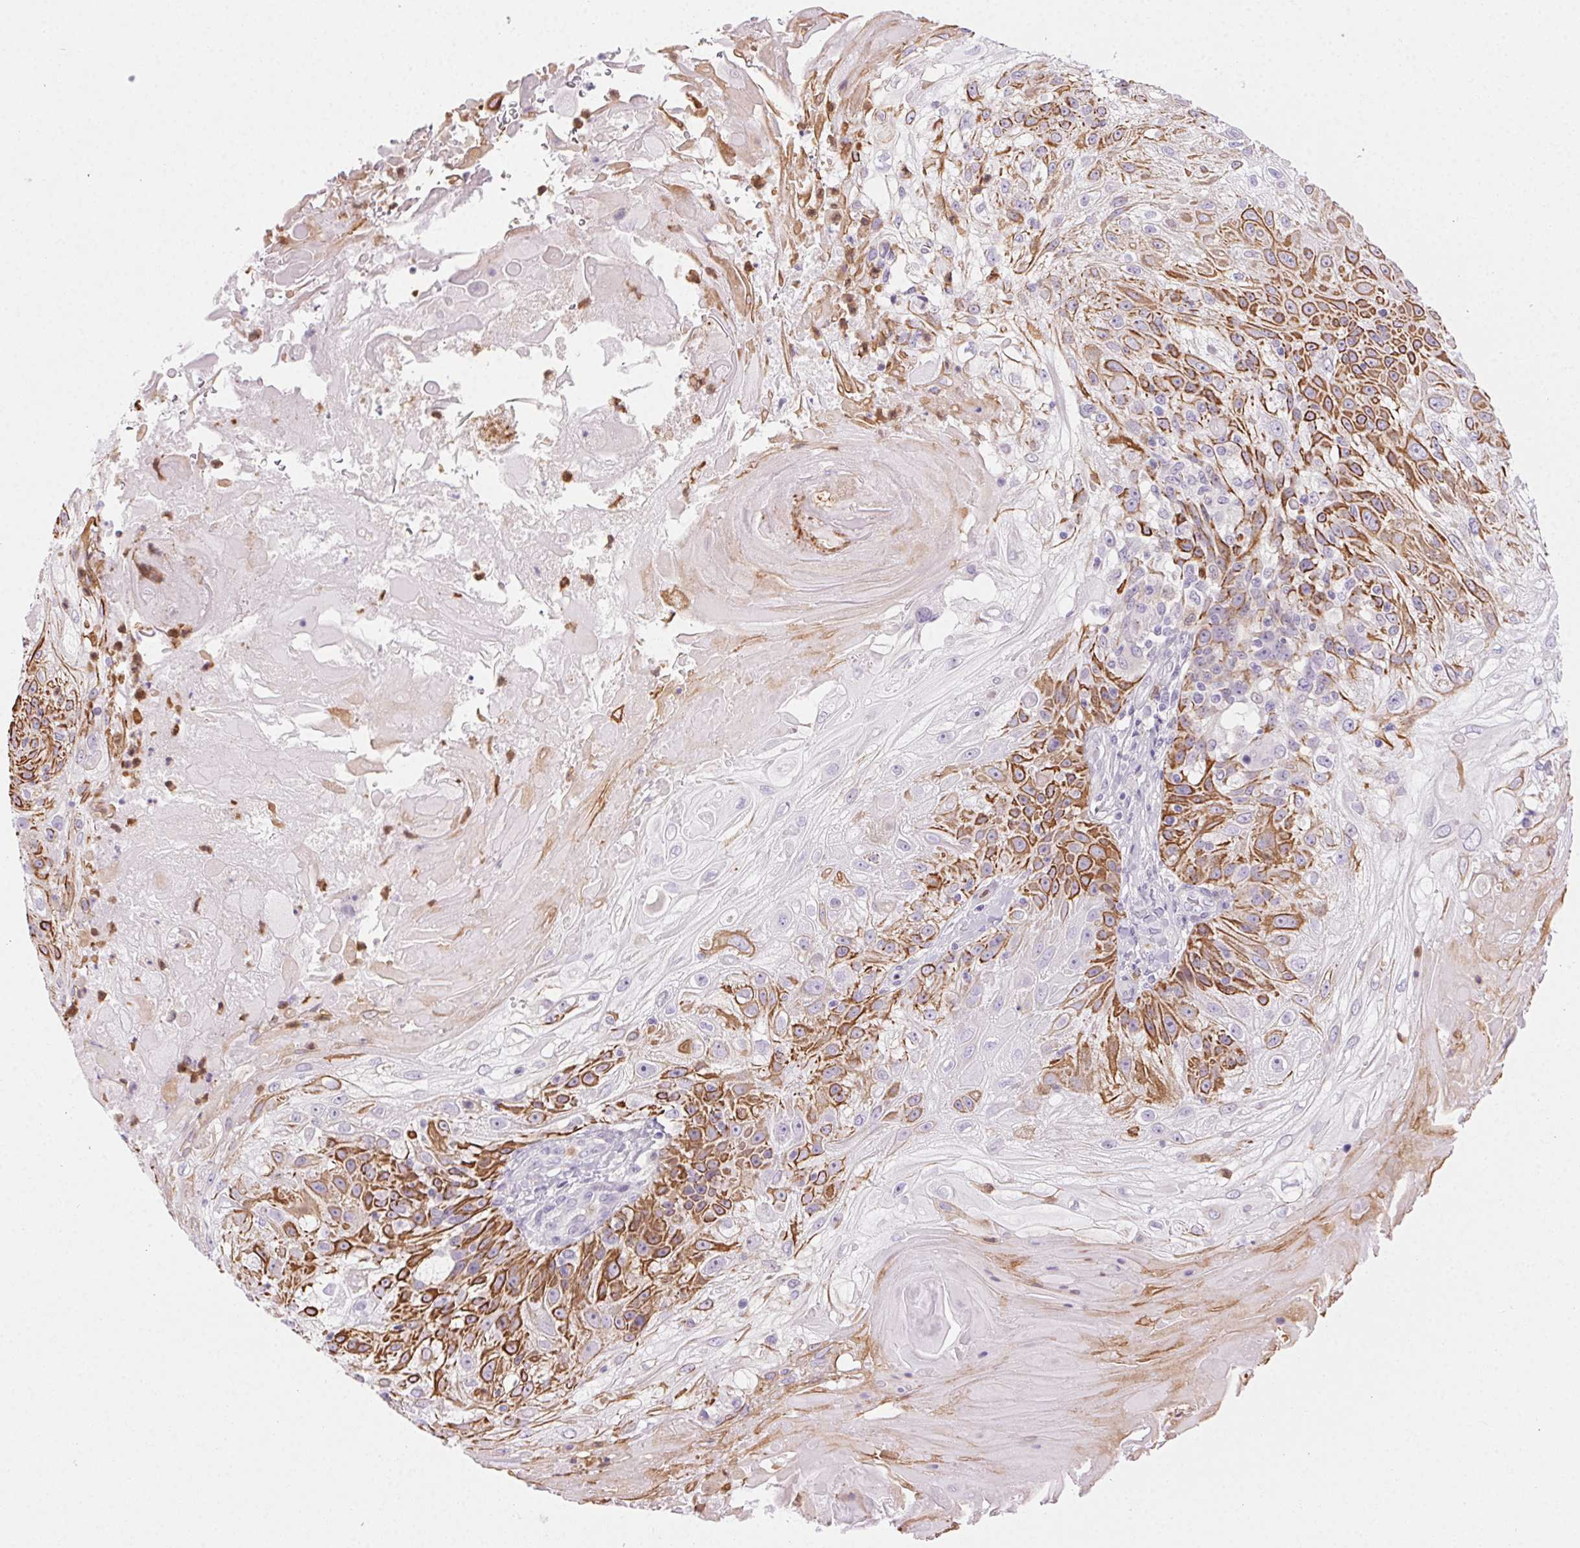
{"staining": {"intensity": "strong", "quantity": "25%-75%", "location": "cytoplasmic/membranous"}, "tissue": "skin cancer", "cell_type": "Tumor cells", "image_type": "cancer", "snomed": [{"axis": "morphology", "description": "Normal tissue, NOS"}, {"axis": "morphology", "description": "Squamous cell carcinoma, NOS"}, {"axis": "topography", "description": "Skin"}], "caption": "Immunohistochemistry histopathology image of neoplastic tissue: human squamous cell carcinoma (skin) stained using immunohistochemistry reveals high levels of strong protein expression localized specifically in the cytoplasmic/membranous of tumor cells, appearing as a cytoplasmic/membranous brown color.", "gene": "TMEM45A", "patient": {"sex": "female", "age": 83}}